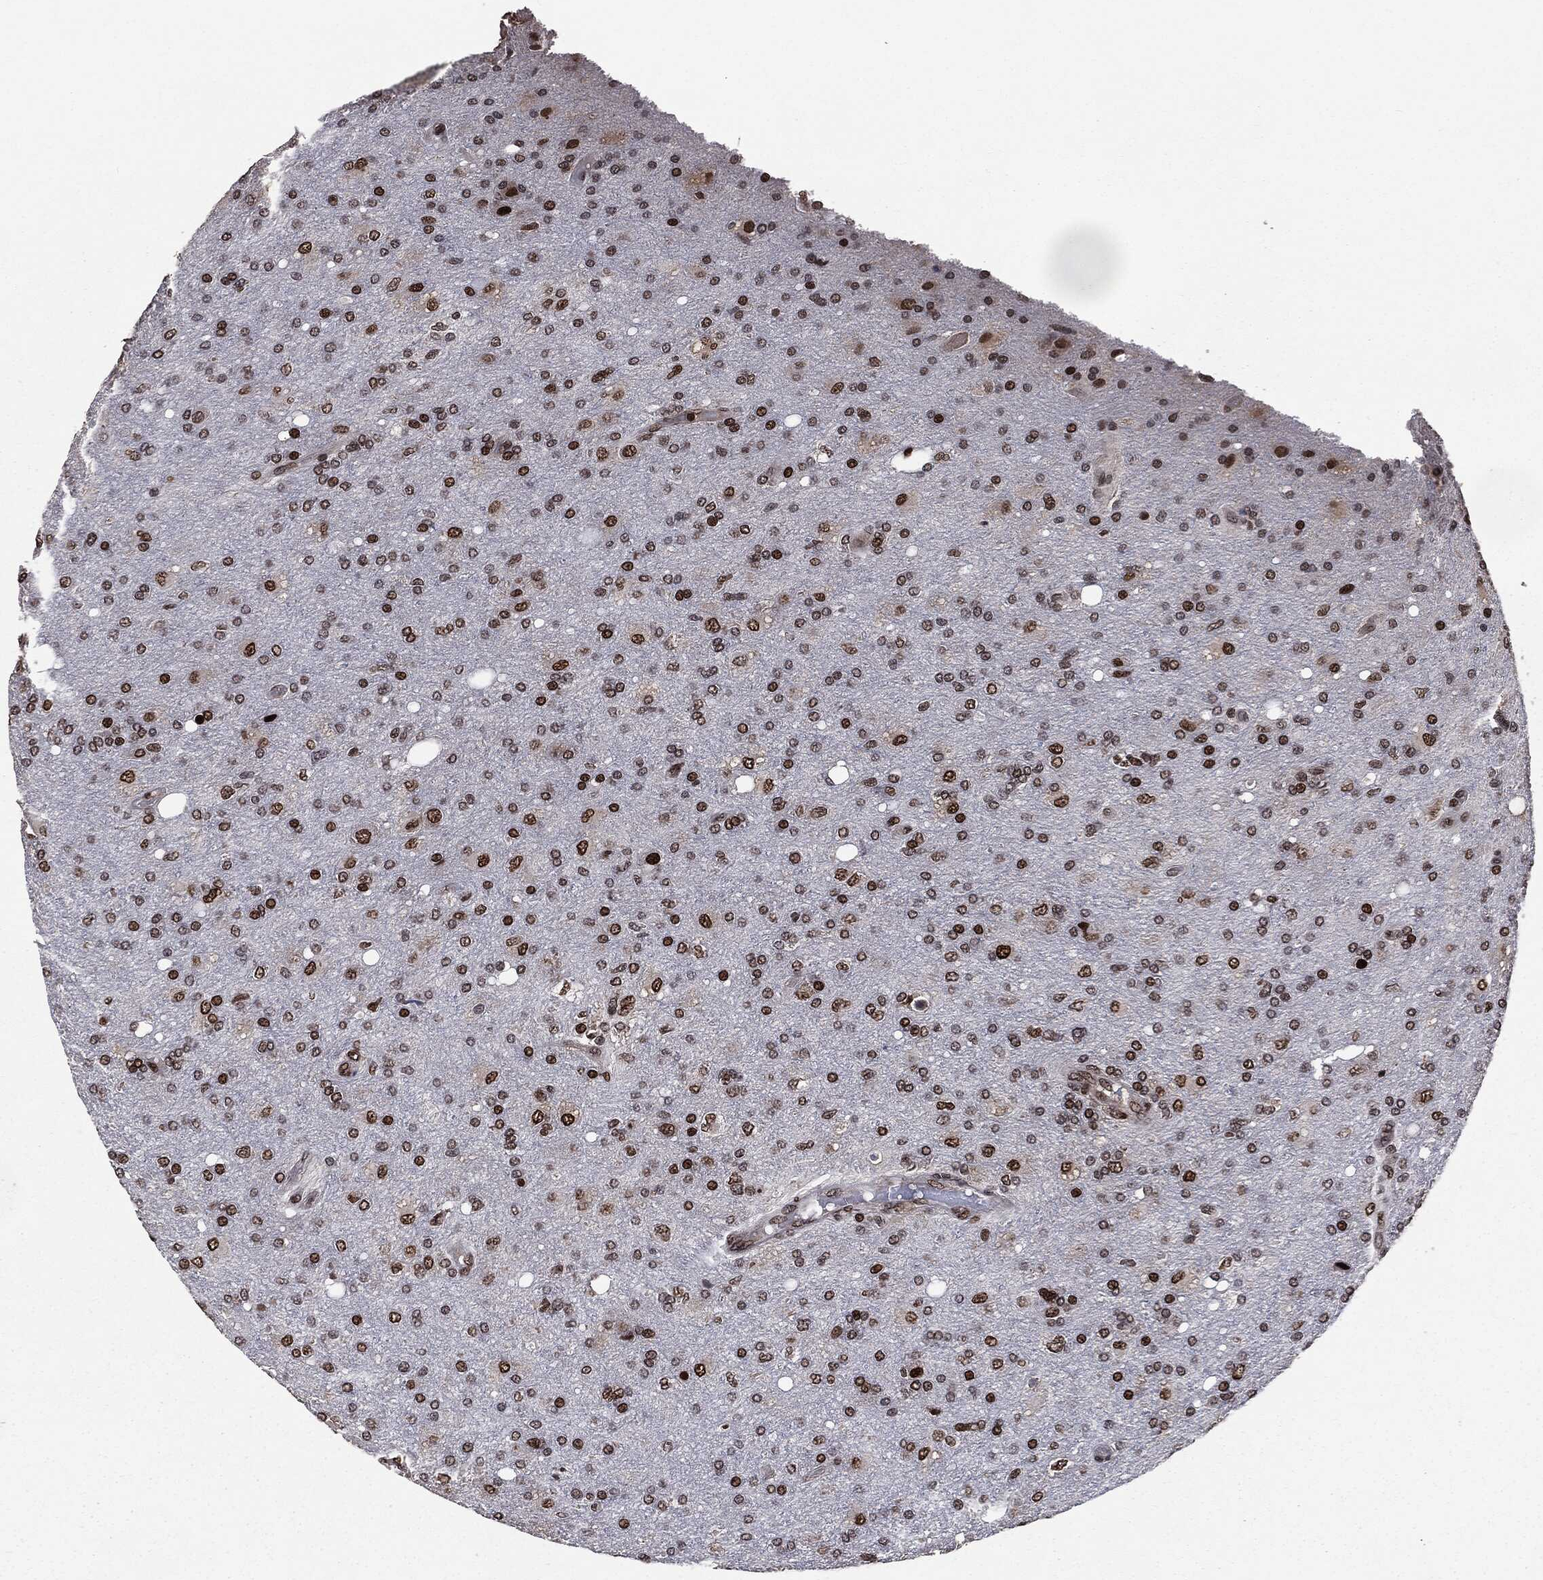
{"staining": {"intensity": "strong", "quantity": "25%-75%", "location": "nuclear"}, "tissue": "glioma", "cell_type": "Tumor cells", "image_type": "cancer", "snomed": [{"axis": "morphology", "description": "Glioma, malignant, High grade"}, {"axis": "topography", "description": "Cerebral cortex"}], "caption": "High-grade glioma (malignant) stained with DAB IHC exhibits high levels of strong nuclear staining in approximately 25%-75% of tumor cells.", "gene": "DVL2", "patient": {"sex": "male", "age": 70}}